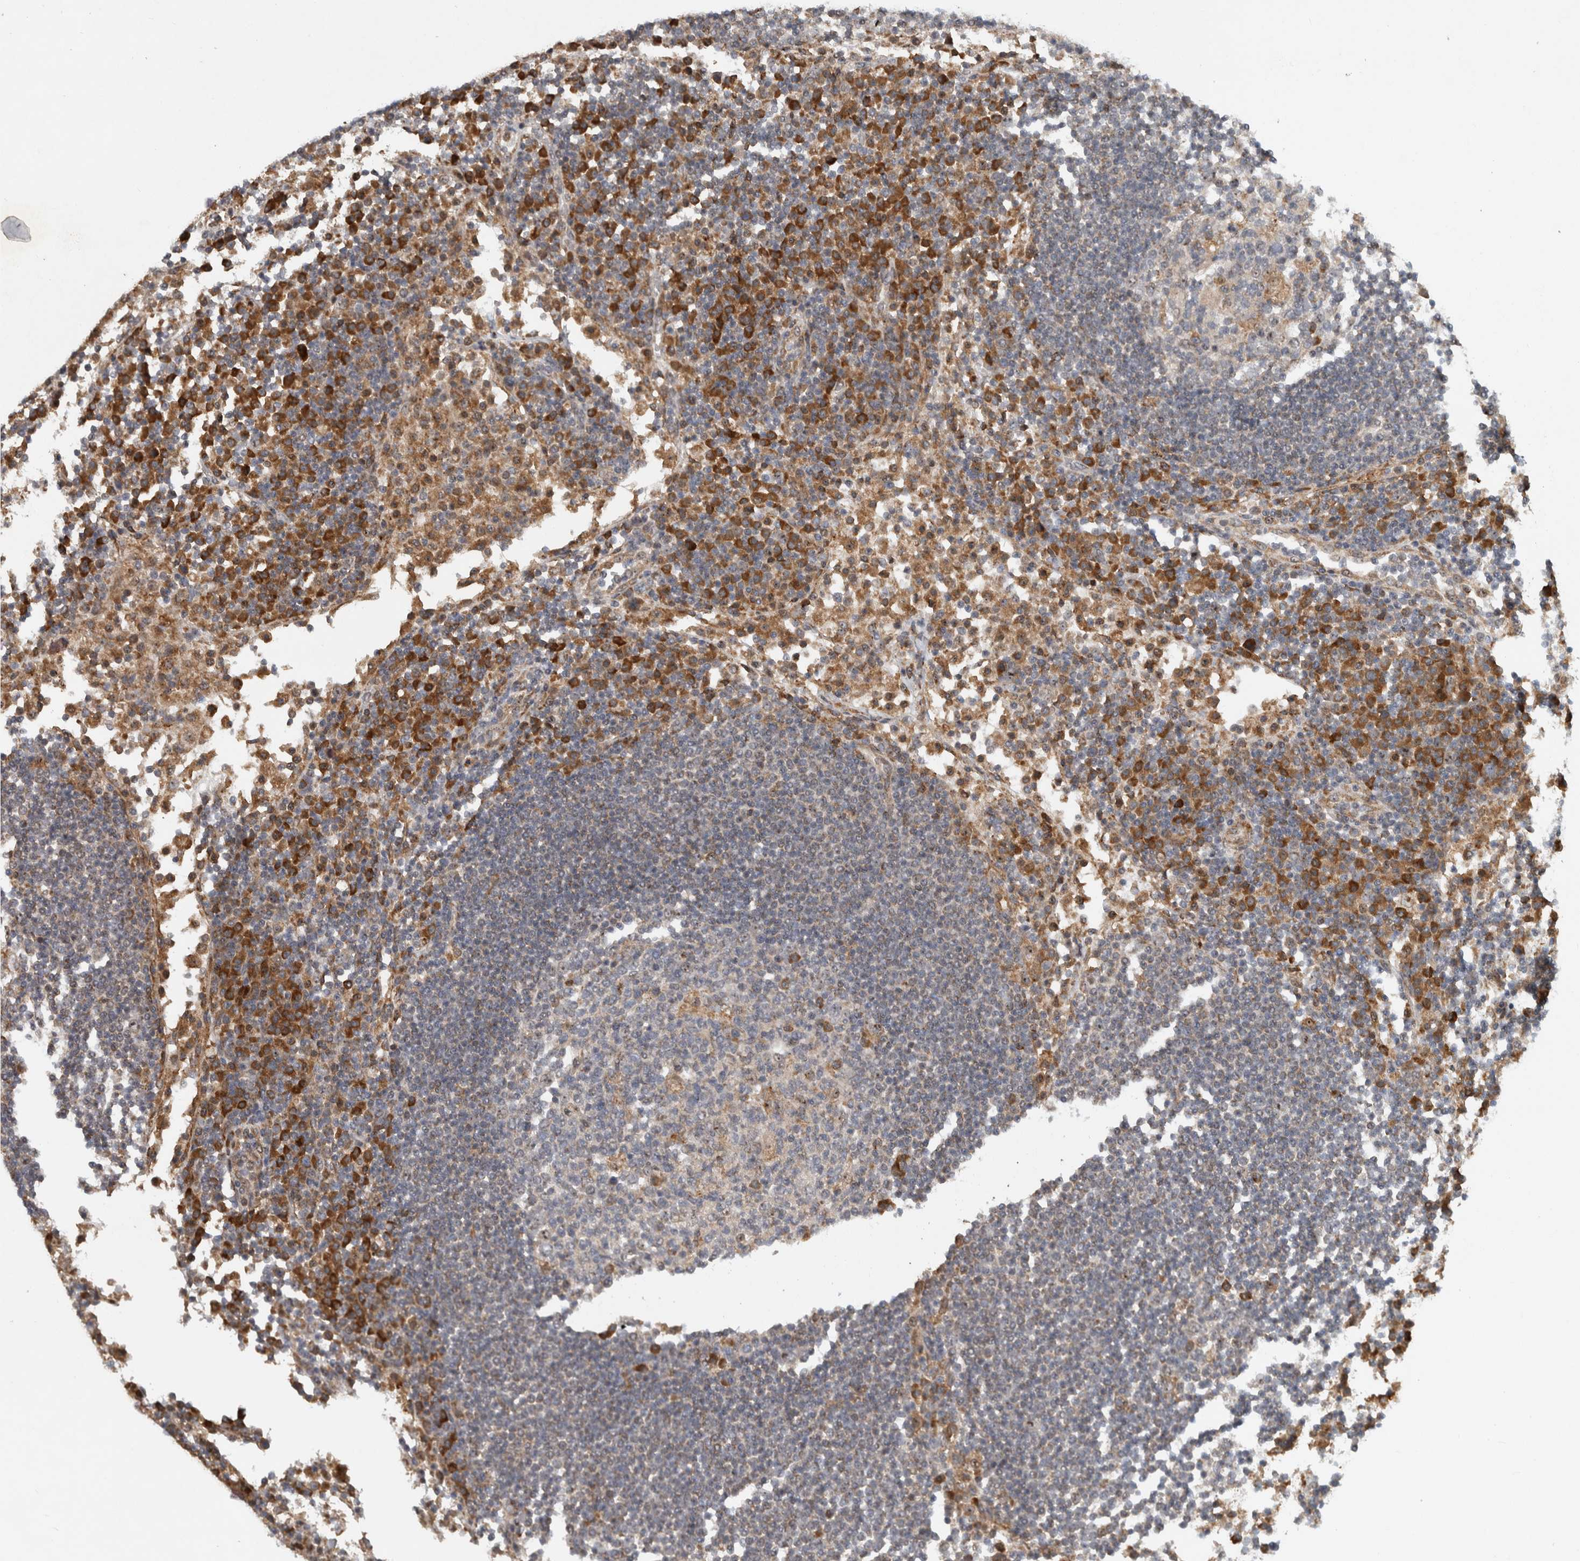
{"staining": {"intensity": "weak", "quantity": "<25%", "location": "cytoplasmic/membranous"}, "tissue": "lymph node", "cell_type": "Germinal center cells", "image_type": "normal", "snomed": [{"axis": "morphology", "description": "Normal tissue, NOS"}, {"axis": "topography", "description": "Lymph node"}], "caption": "High magnification brightfield microscopy of benign lymph node stained with DAB (3,3'-diaminobenzidine) (brown) and counterstained with hematoxylin (blue): germinal center cells show no significant expression. (DAB IHC, high magnification).", "gene": "GPR137B", "patient": {"sex": "female", "age": 53}}